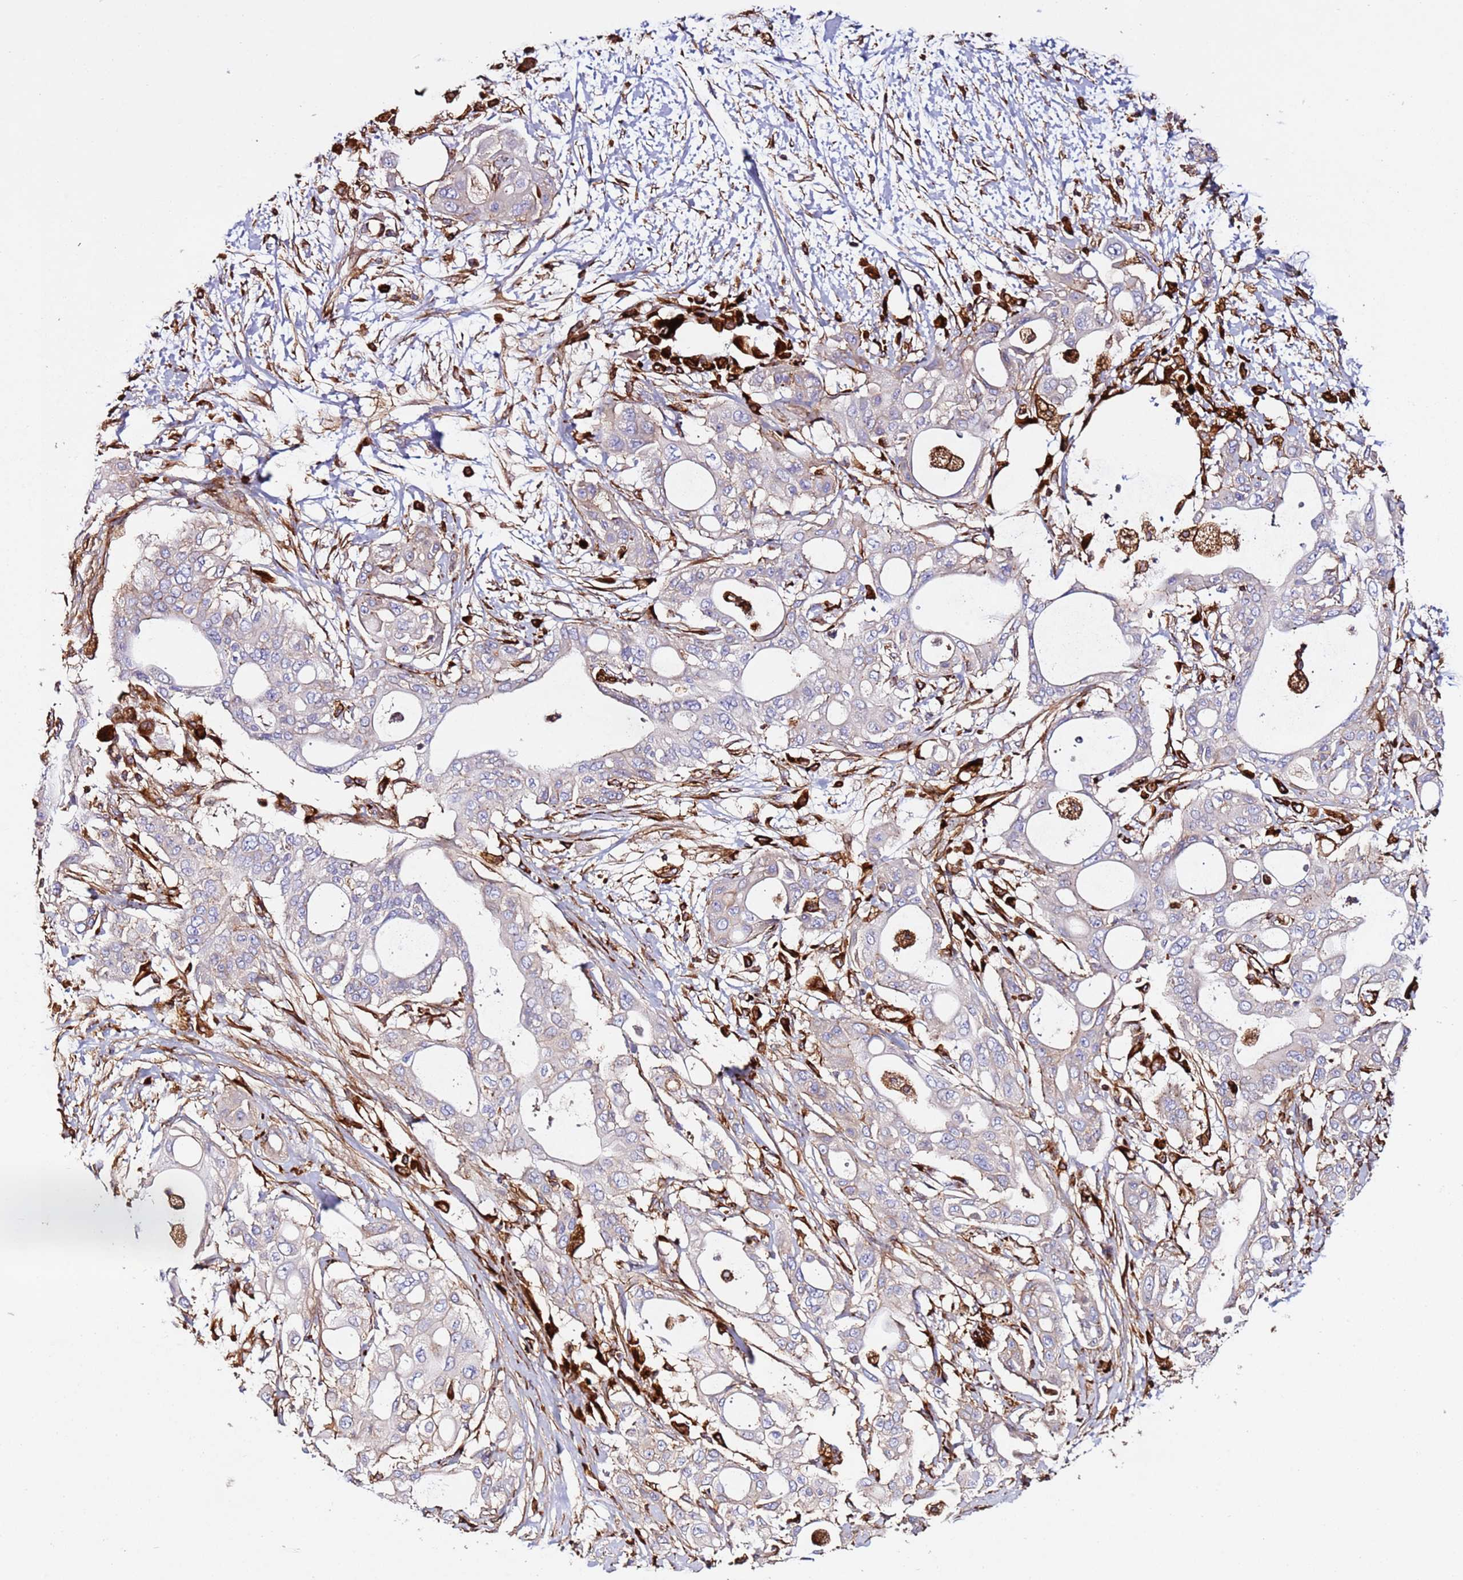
{"staining": {"intensity": "weak", "quantity": "25%-75%", "location": "cytoplasmic/membranous"}, "tissue": "pancreatic cancer", "cell_type": "Tumor cells", "image_type": "cancer", "snomed": [{"axis": "morphology", "description": "Adenocarcinoma, NOS"}, {"axis": "topography", "description": "Pancreas"}], "caption": "Weak cytoplasmic/membranous staining for a protein is appreciated in about 25%-75% of tumor cells of pancreatic adenocarcinoma using IHC.", "gene": "MRGPRE", "patient": {"sex": "male", "age": 68}}